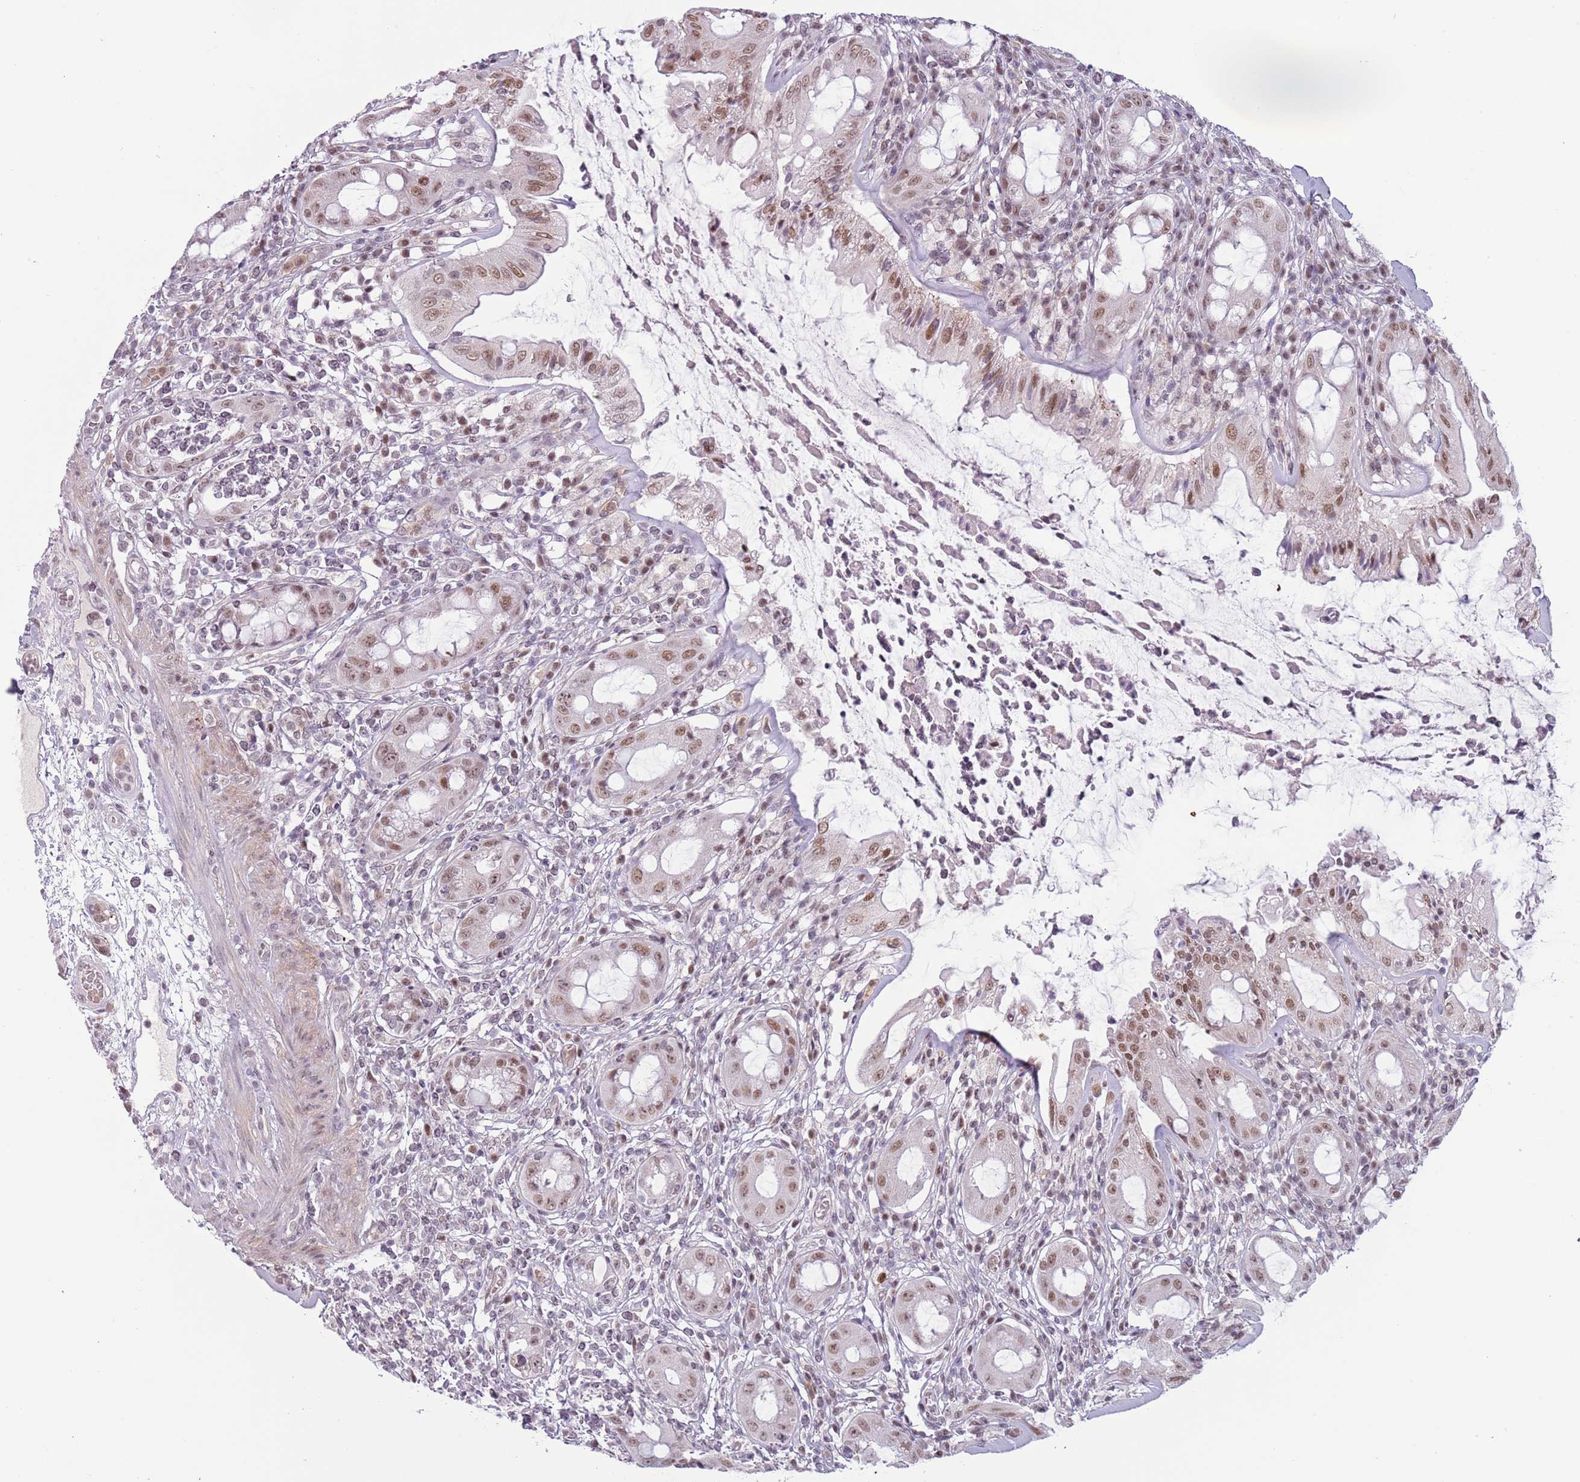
{"staining": {"intensity": "moderate", "quantity": ">75%", "location": "nuclear"}, "tissue": "rectum", "cell_type": "Glandular cells", "image_type": "normal", "snomed": [{"axis": "morphology", "description": "Normal tissue, NOS"}, {"axis": "topography", "description": "Rectum"}], "caption": "Moderate nuclear expression for a protein is identified in approximately >75% of glandular cells of benign rectum using IHC.", "gene": "REXO4", "patient": {"sex": "female", "age": 57}}